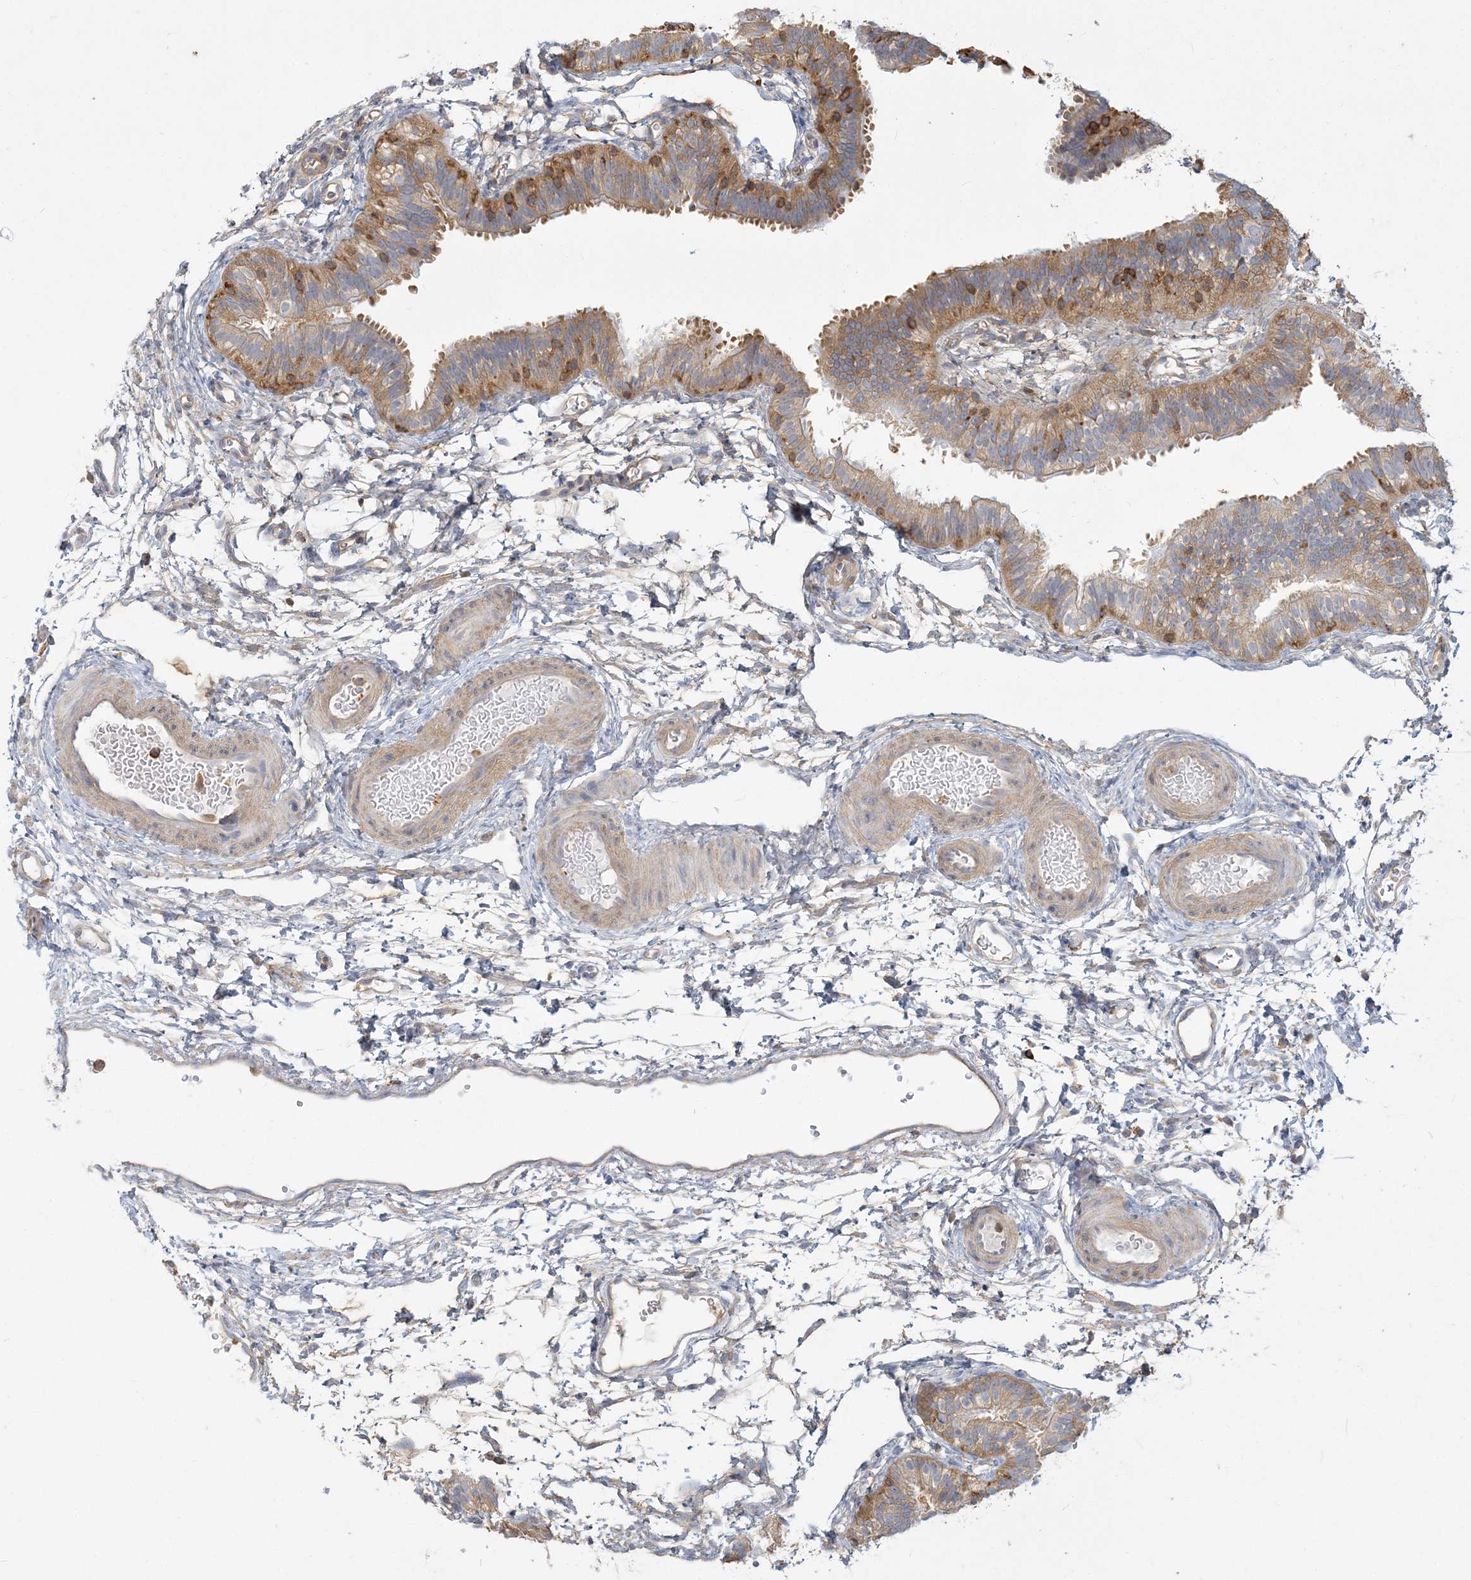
{"staining": {"intensity": "moderate", "quantity": ">75%", "location": "cytoplasmic/membranous"}, "tissue": "fallopian tube", "cell_type": "Glandular cells", "image_type": "normal", "snomed": [{"axis": "morphology", "description": "Normal tissue, NOS"}, {"axis": "topography", "description": "Fallopian tube"}], "caption": "Fallopian tube was stained to show a protein in brown. There is medium levels of moderate cytoplasmic/membranous staining in about >75% of glandular cells. (DAB (3,3'-diaminobenzidine) IHC, brown staining for protein, blue staining for nuclei).", "gene": "ANKS1A", "patient": {"sex": "female", "age": 35}}